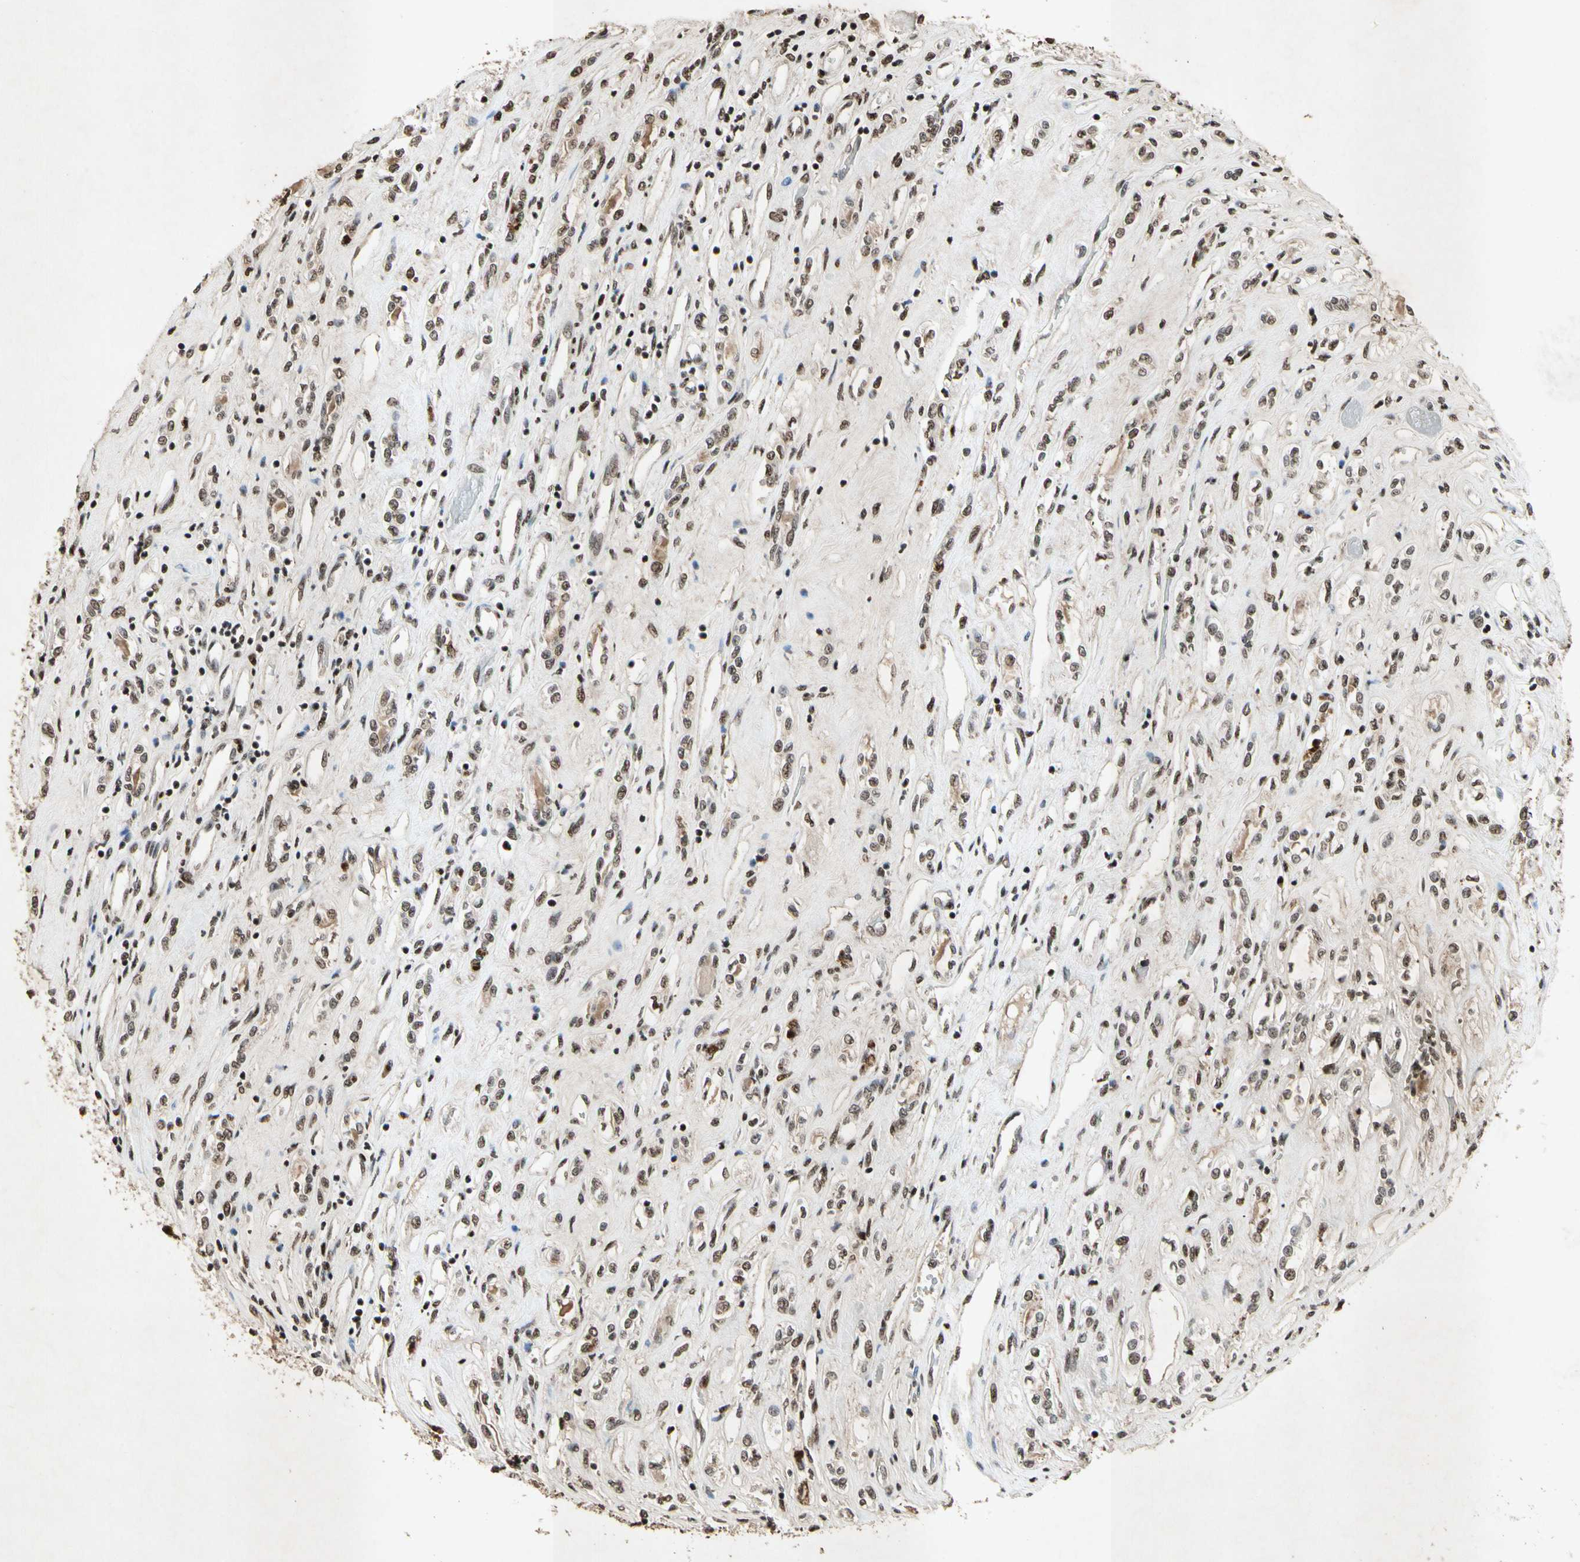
{"staining": {"intensity": "moderate", "quantity": "25%-75%", "location": "nuclear"}, "tissue": "renal cancer", "cell_type": "Tumor cells", "image_type": "cancer", "snomed": [{"axis": "morphology", "description": "Adenocarcinoma, NOS"}, {"axis": "topography", "description": "Kidney"}], "caption": "Renal cancer (adenocarcinoma) stained with immunohistochemistry (IHC) shows moderate nuclear staining in about 25%-75% of tumor cells. Nuclei are stained in blue.", "gene": "TBX2", "patient": {"sex": "female", "age": 70}}